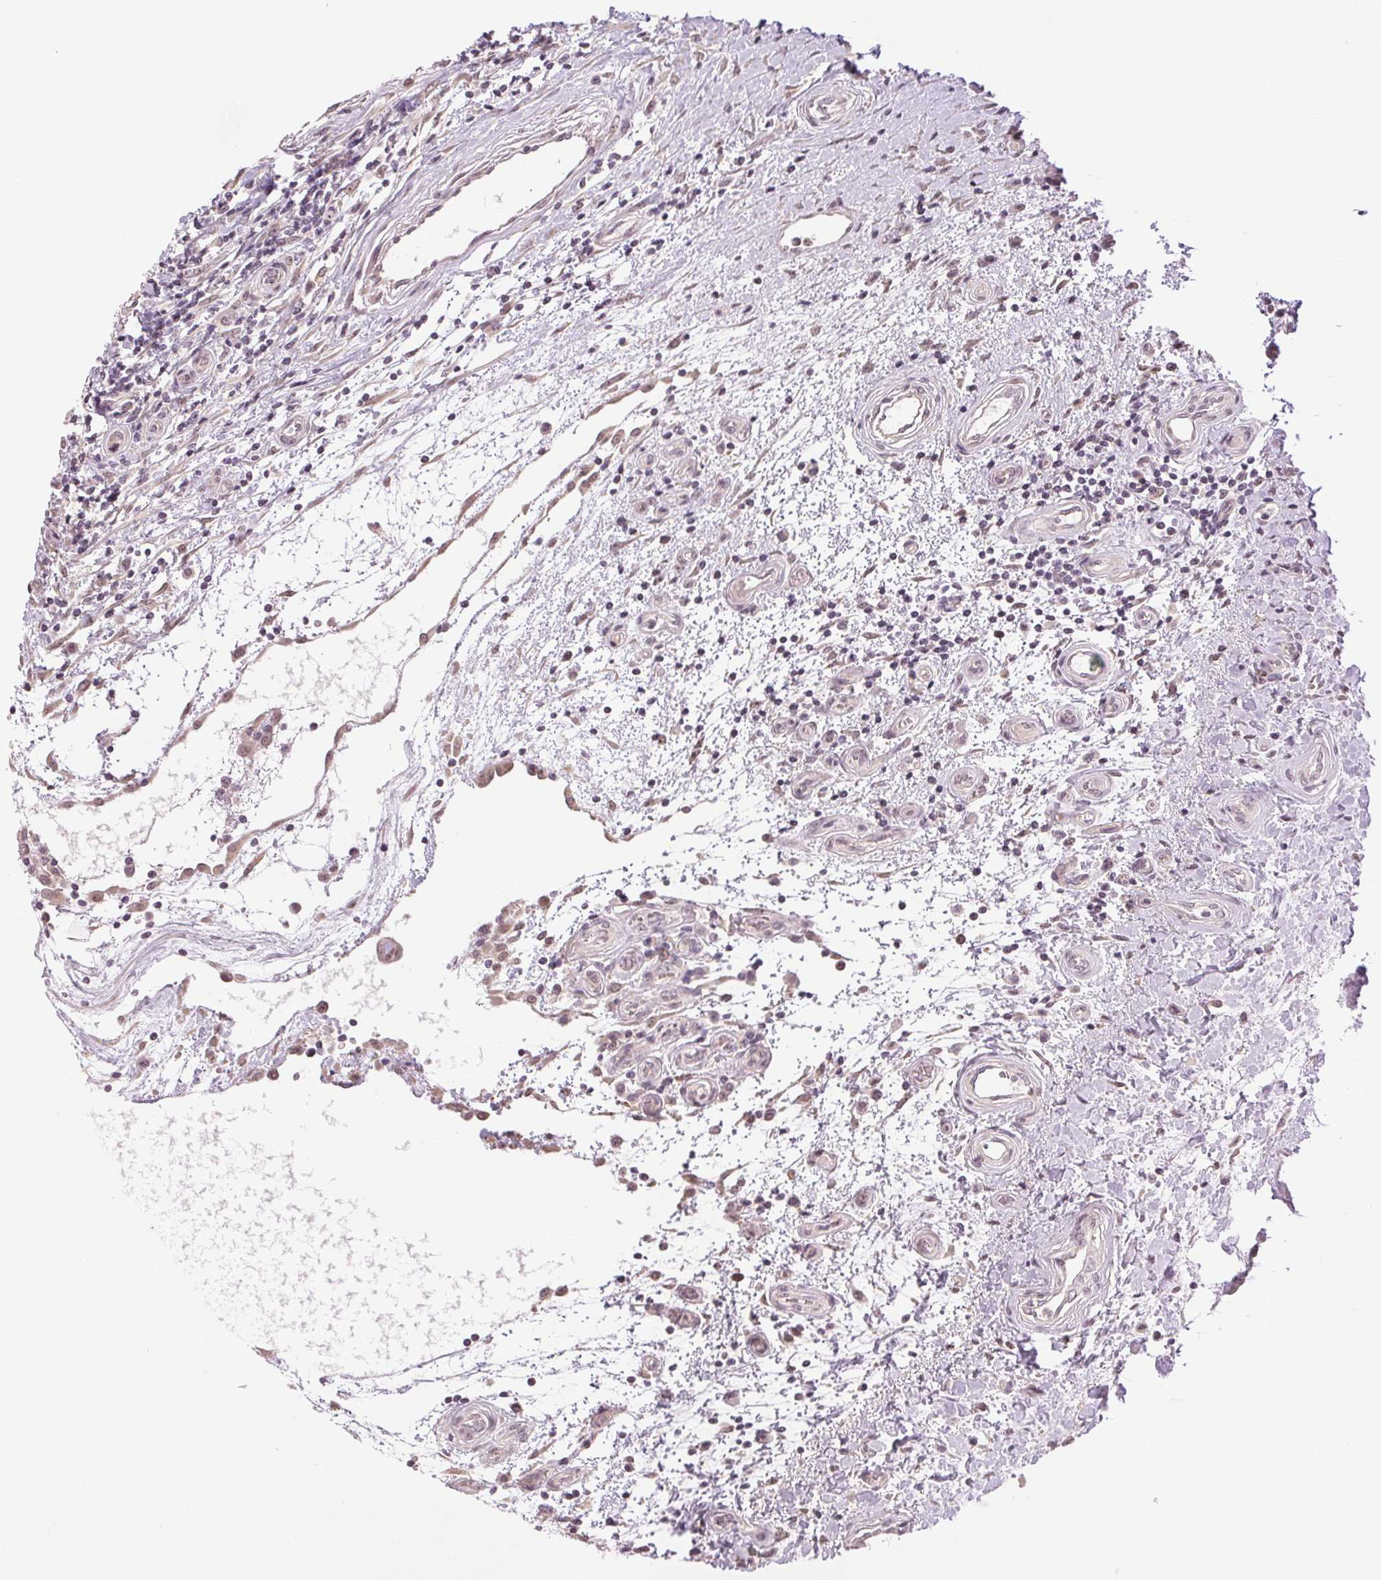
{"staining": {"intensity": "negative", "quantity": "none", "location": "none"}, "tissue": "lymphoma", "cell_type": "Tumor cells", "image_type": "cancer", "snomed": [{"axis": "morphology", "description": "Malignant lymphoma, non-Hodgkin's type, High grade"}, {"axis": "topography", "description": "Small intestine"}], "caption": "Tumor cells are negative for brown protein staining in high-grade malignant lymphoma, non-Hodgkin's type.", "gene": "PLCB1", "patient": {"sex": "female", "age": 56}}